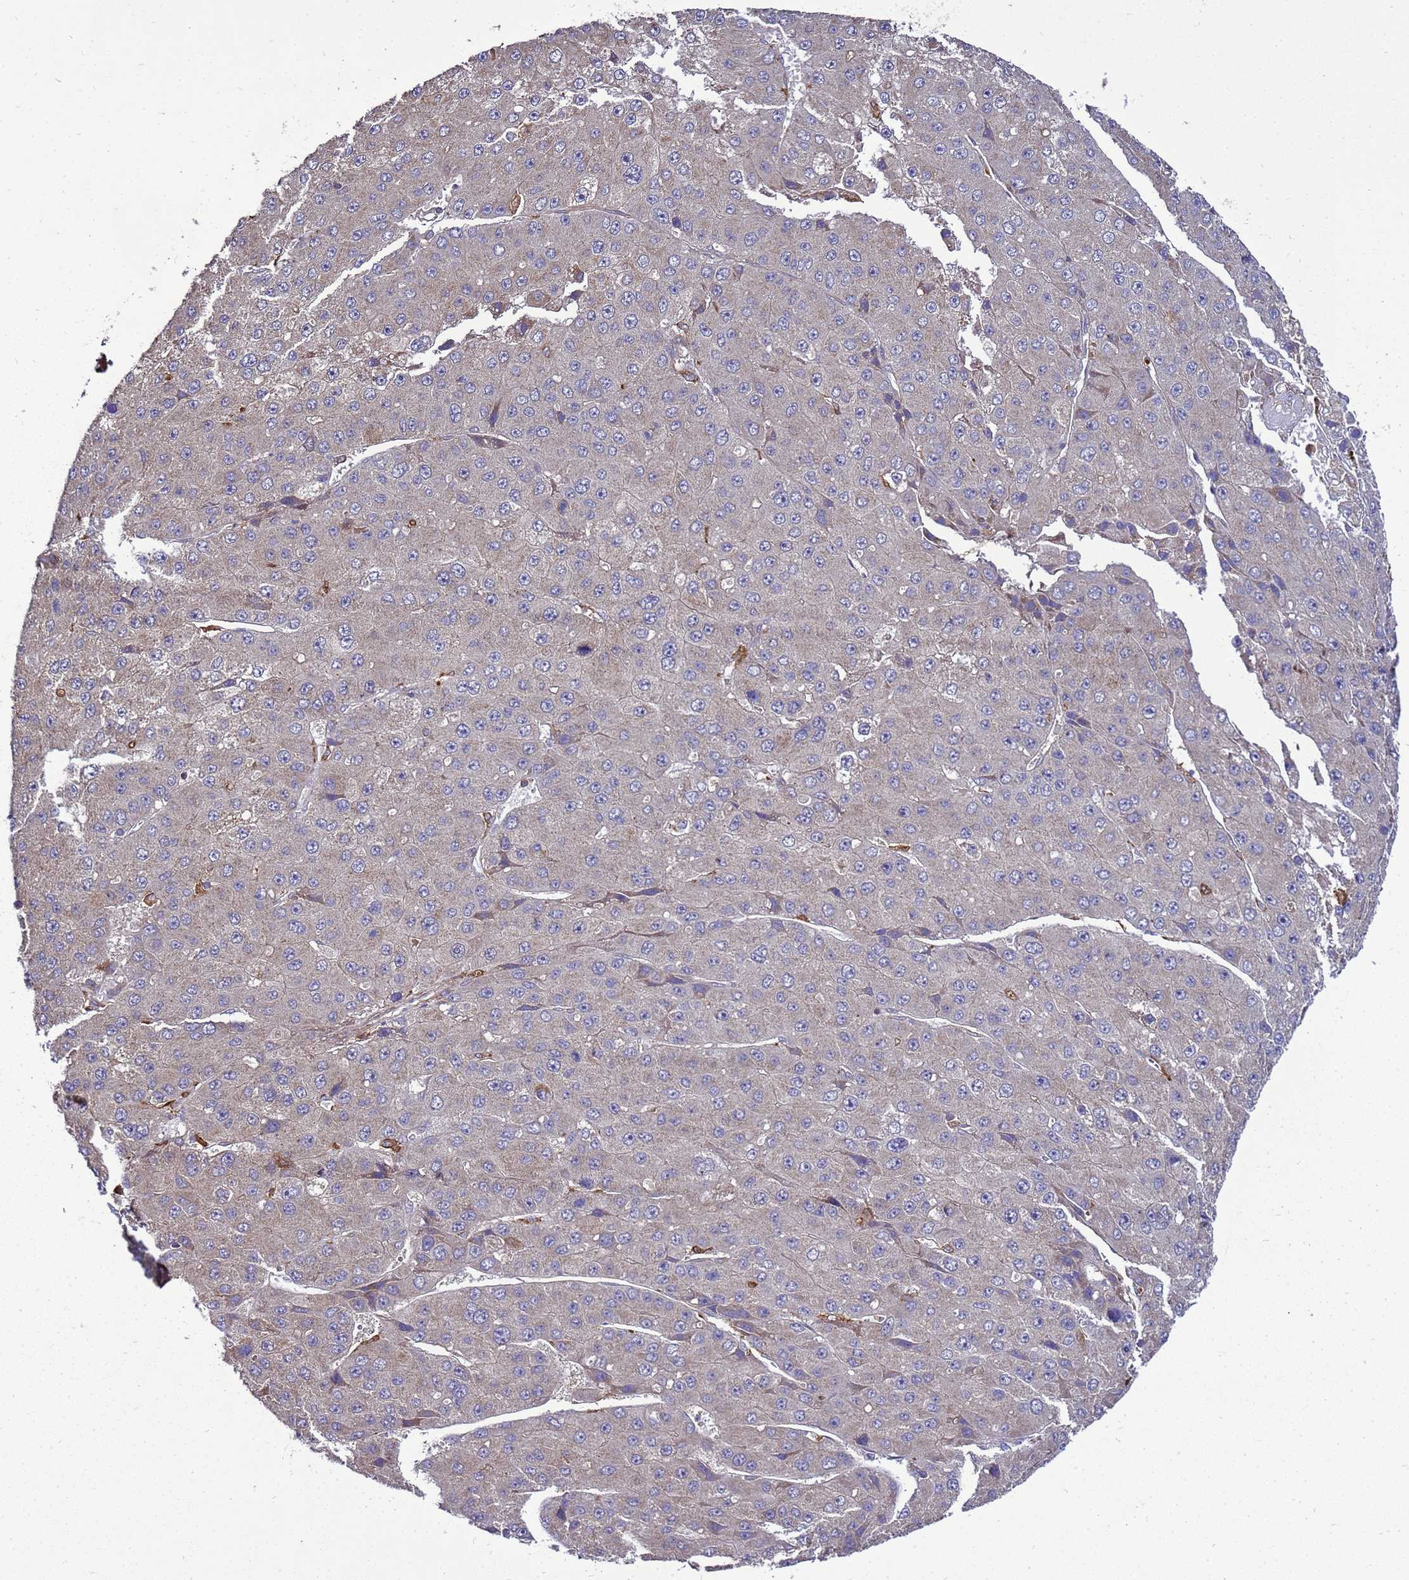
{"staining": {"intensity": "weak", "quantity": "<25%", "location": "cytoplasmic/membranous"}, "tissue": "liver cancer", "cell_type": "Tumor cells", "image_type": "cancer", "snomed": [{"axis": "morphology", "description": "Carcinoma, Hepatocellular, NOS"}, {"axis": "topography", "description": "Liver"}], "caption": "The micrograph exhibits no significant staining in tumor cells of liver cancer.", "gene": "TRABD", "patient": {"sex": "female", "age": 73}}